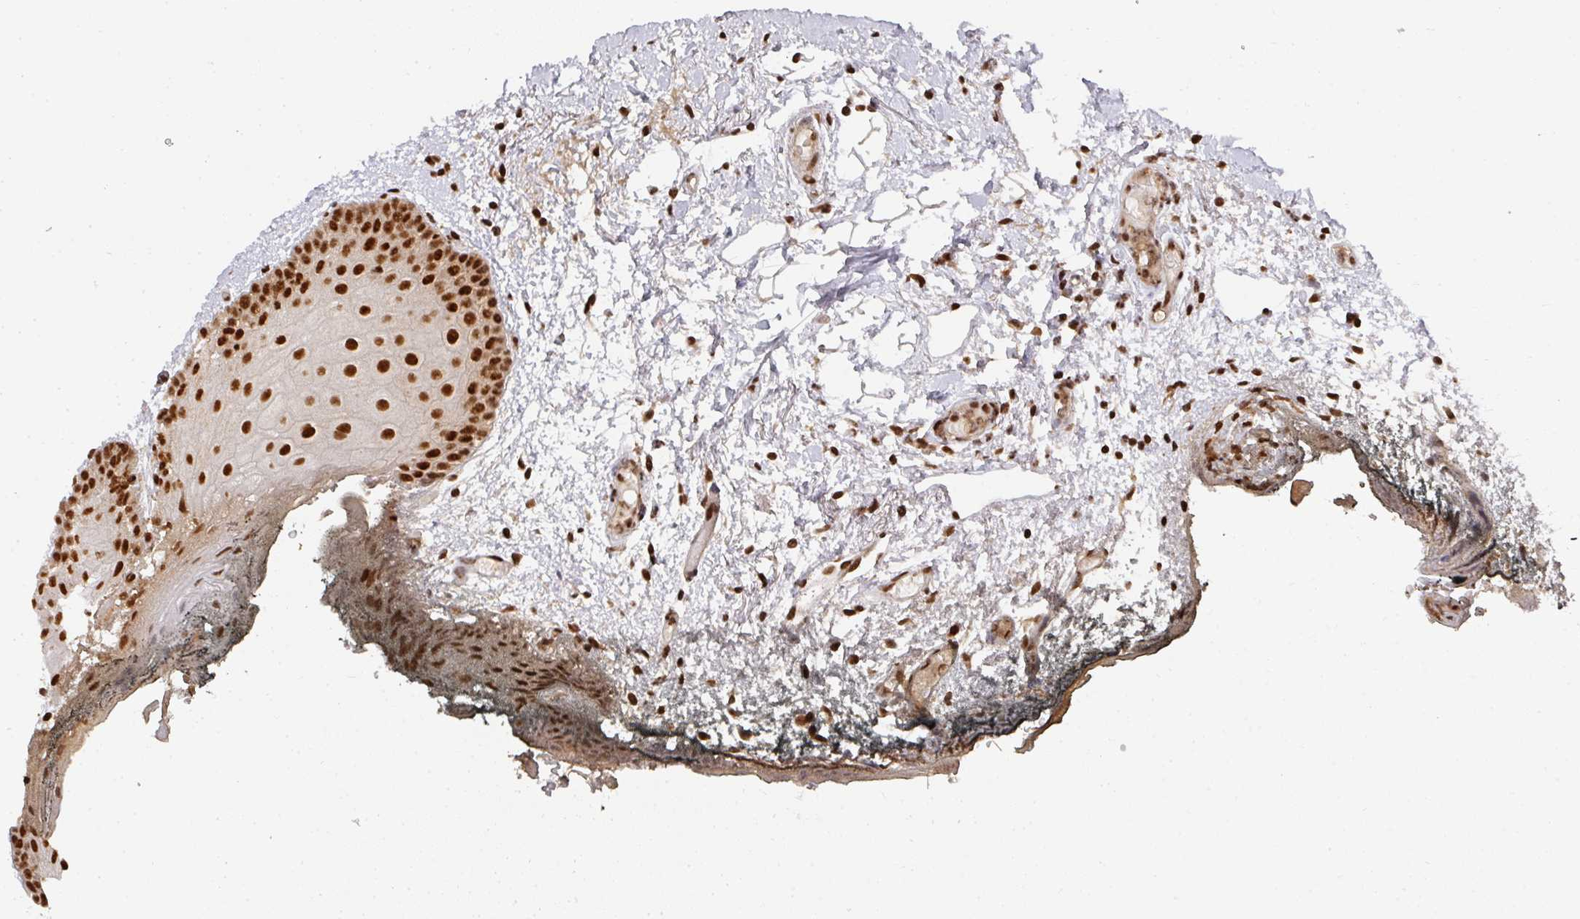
{"staining": {"intensity": "strong", "quantity": ">75%", "location": "nuclear"}, "tissue": "oral mucosa", "cell_type": "Squamous epithelial cells", "image_type": "normal", "snomed": [{"axis": "morphology", "description": "Normal tissue, NOS"}, {"axis": "morphology", "description": "Squamous cell carcinoma, NOS"}, {"axis": "topography", "description": "Oral tissue"}, {"axis": "topography", "description": "Head-Neck"}], "caption": "Brown immunohistochemical staining in benign oral mucosa exhibits strong nuclear positivity in approximately >75% of squamous epithelial cells. (DAB (3,3'-diaminobenzidine) IHC with brightfield microscopy, high magnification).", "gene": "DIDO1", "patient": {"sex": "female", "age": 81}}